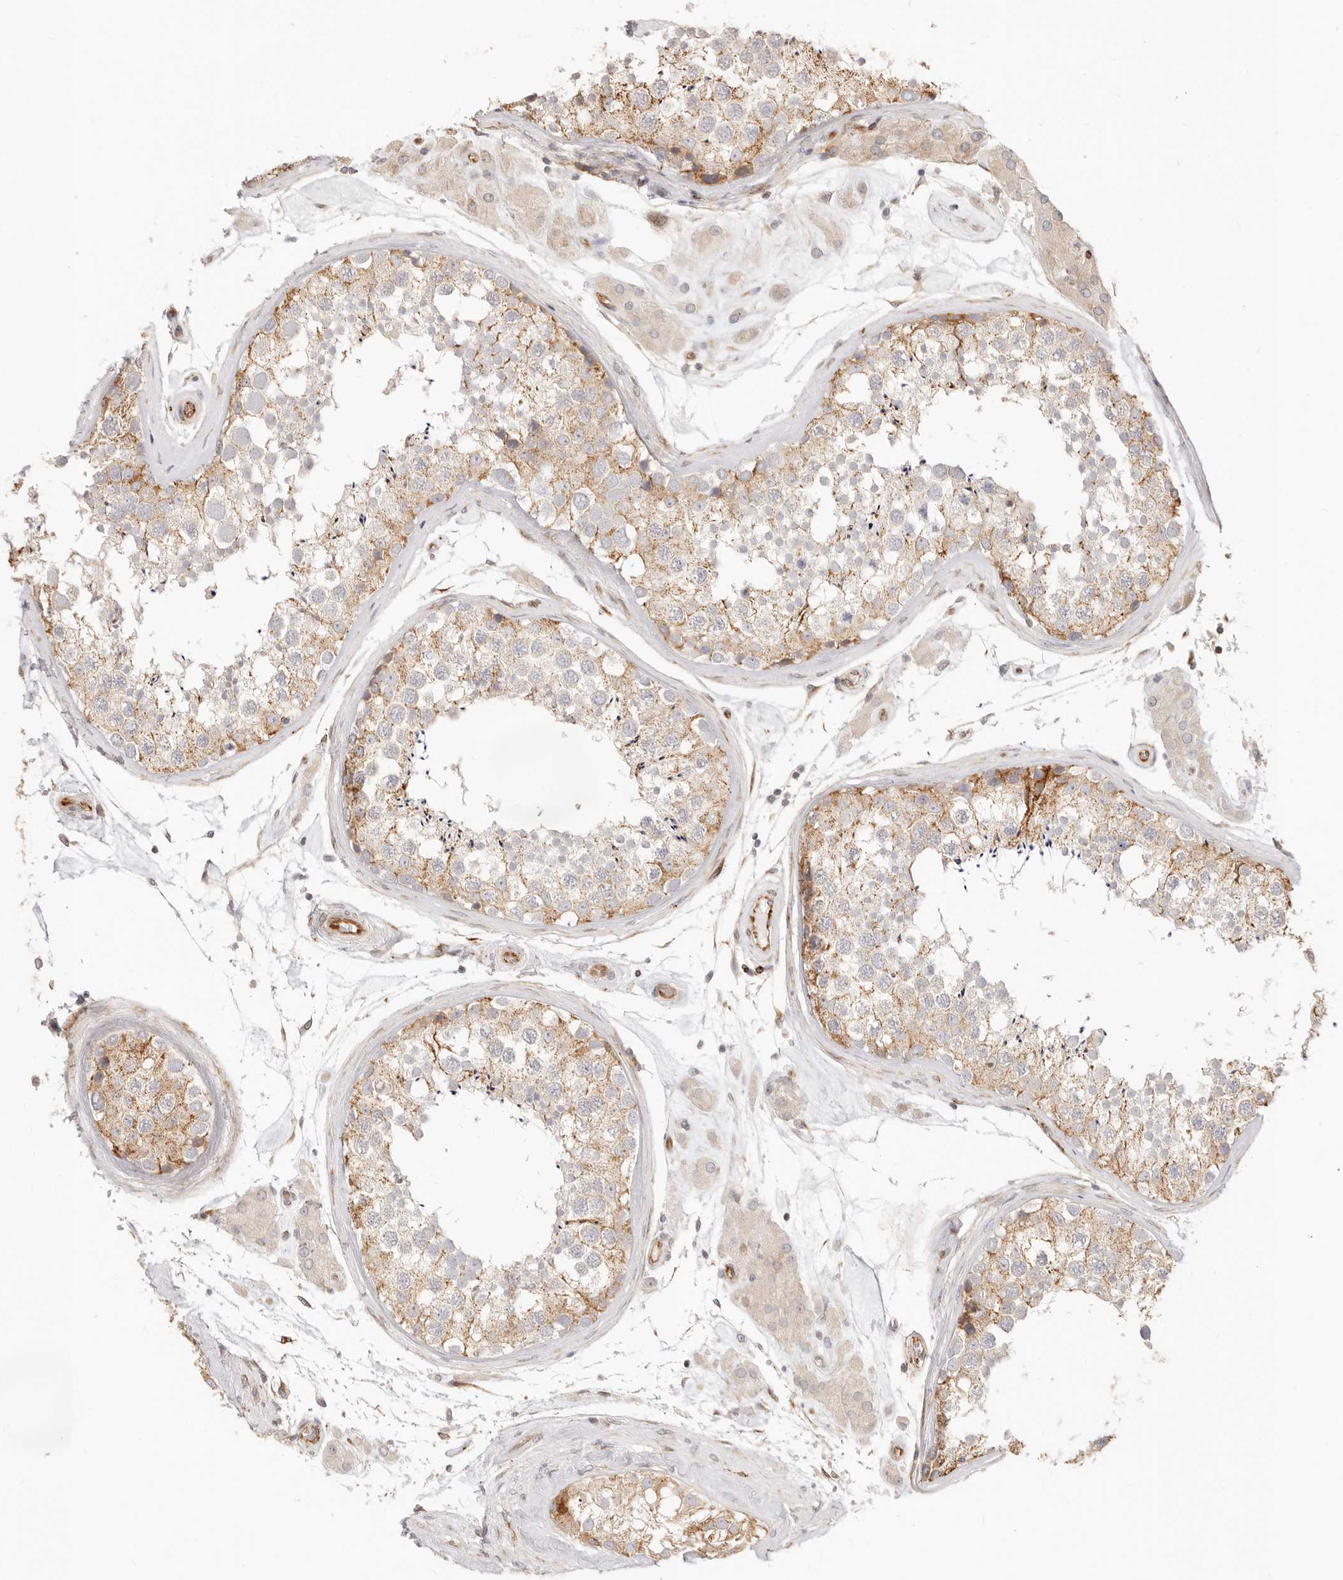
{"staining": {"intensity": "moderate", "quantity": "25%-75%", "location": "cytoplasmic/membranous"}, "tissue": "testis", "cell_type": "Cells in seminiferous ducts", "image_type": "normal", "snomed": [{"axis": "morphology", "description": "Normal tissue, NOS"}, {"axis": "topography", "description": "Testis"}], "caption": "The immunohistochemical stain highlights moderate cytoplasmic/membranous expression in cells in seminiferous ducts of benign testis.", "gene": "SASS6", "patient": {"sex": "male", "age": 46}}